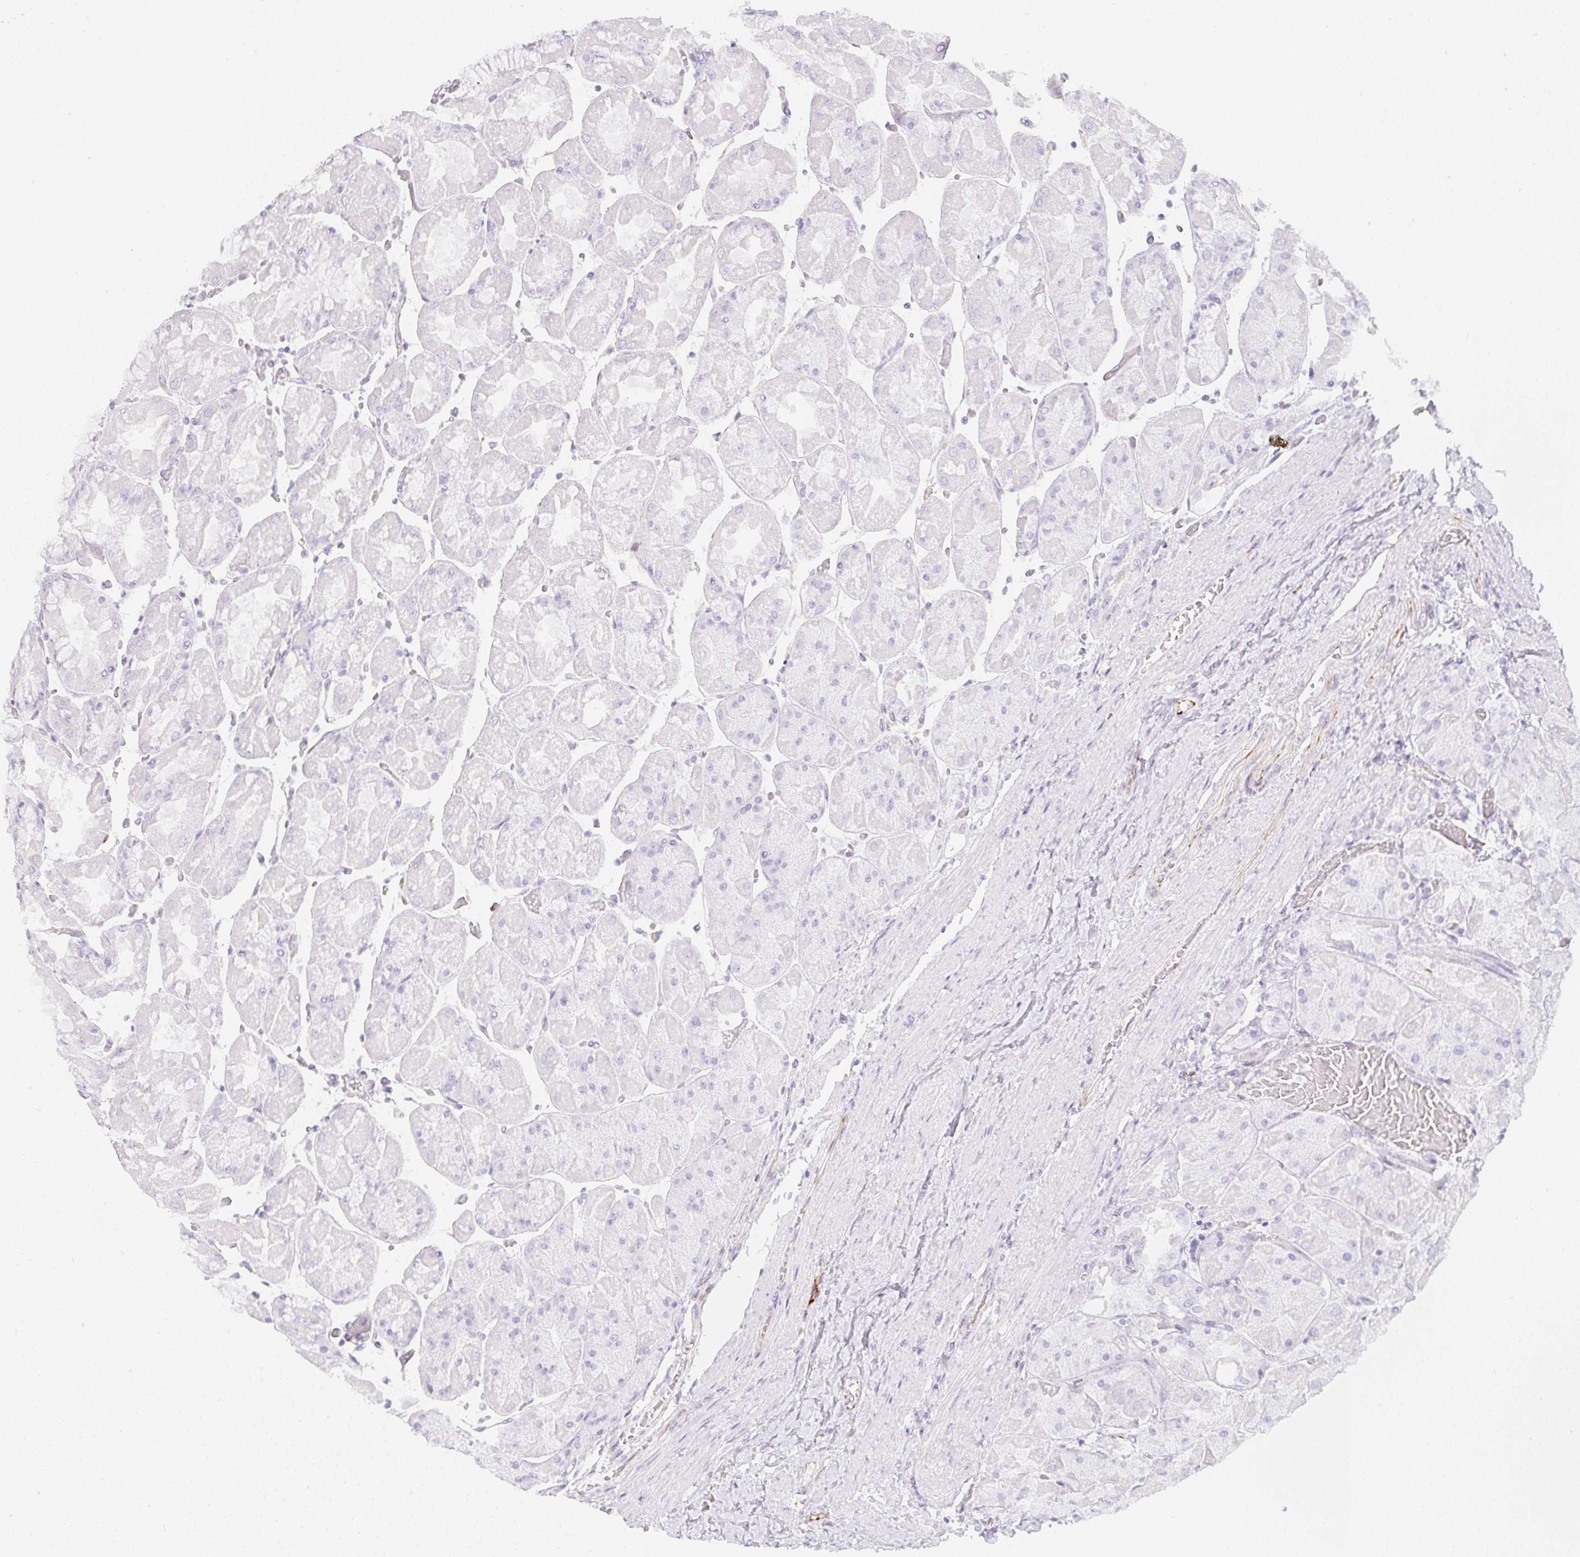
{"staining": {"intensity": "negative", "quantity": "none", "location": "none"}, "tissue": "stomach", "cell_type": "Glandular cells", "image_type": "normal", "snomed": [{"axis": "morphology", "description": "Normal tissue, NOS"}, {"axis": "topography", "description": "Stomach"}], "caption": "Immunohistochemistry (IHC) histopathology image of unremarkable stomach: human stomach stained with DAB (3,3'-diaminobenzidine) displays no significant protein staining in glandular cells.", "gene": "ZNF689", "patient": {"sex": "female", "age": 61}}